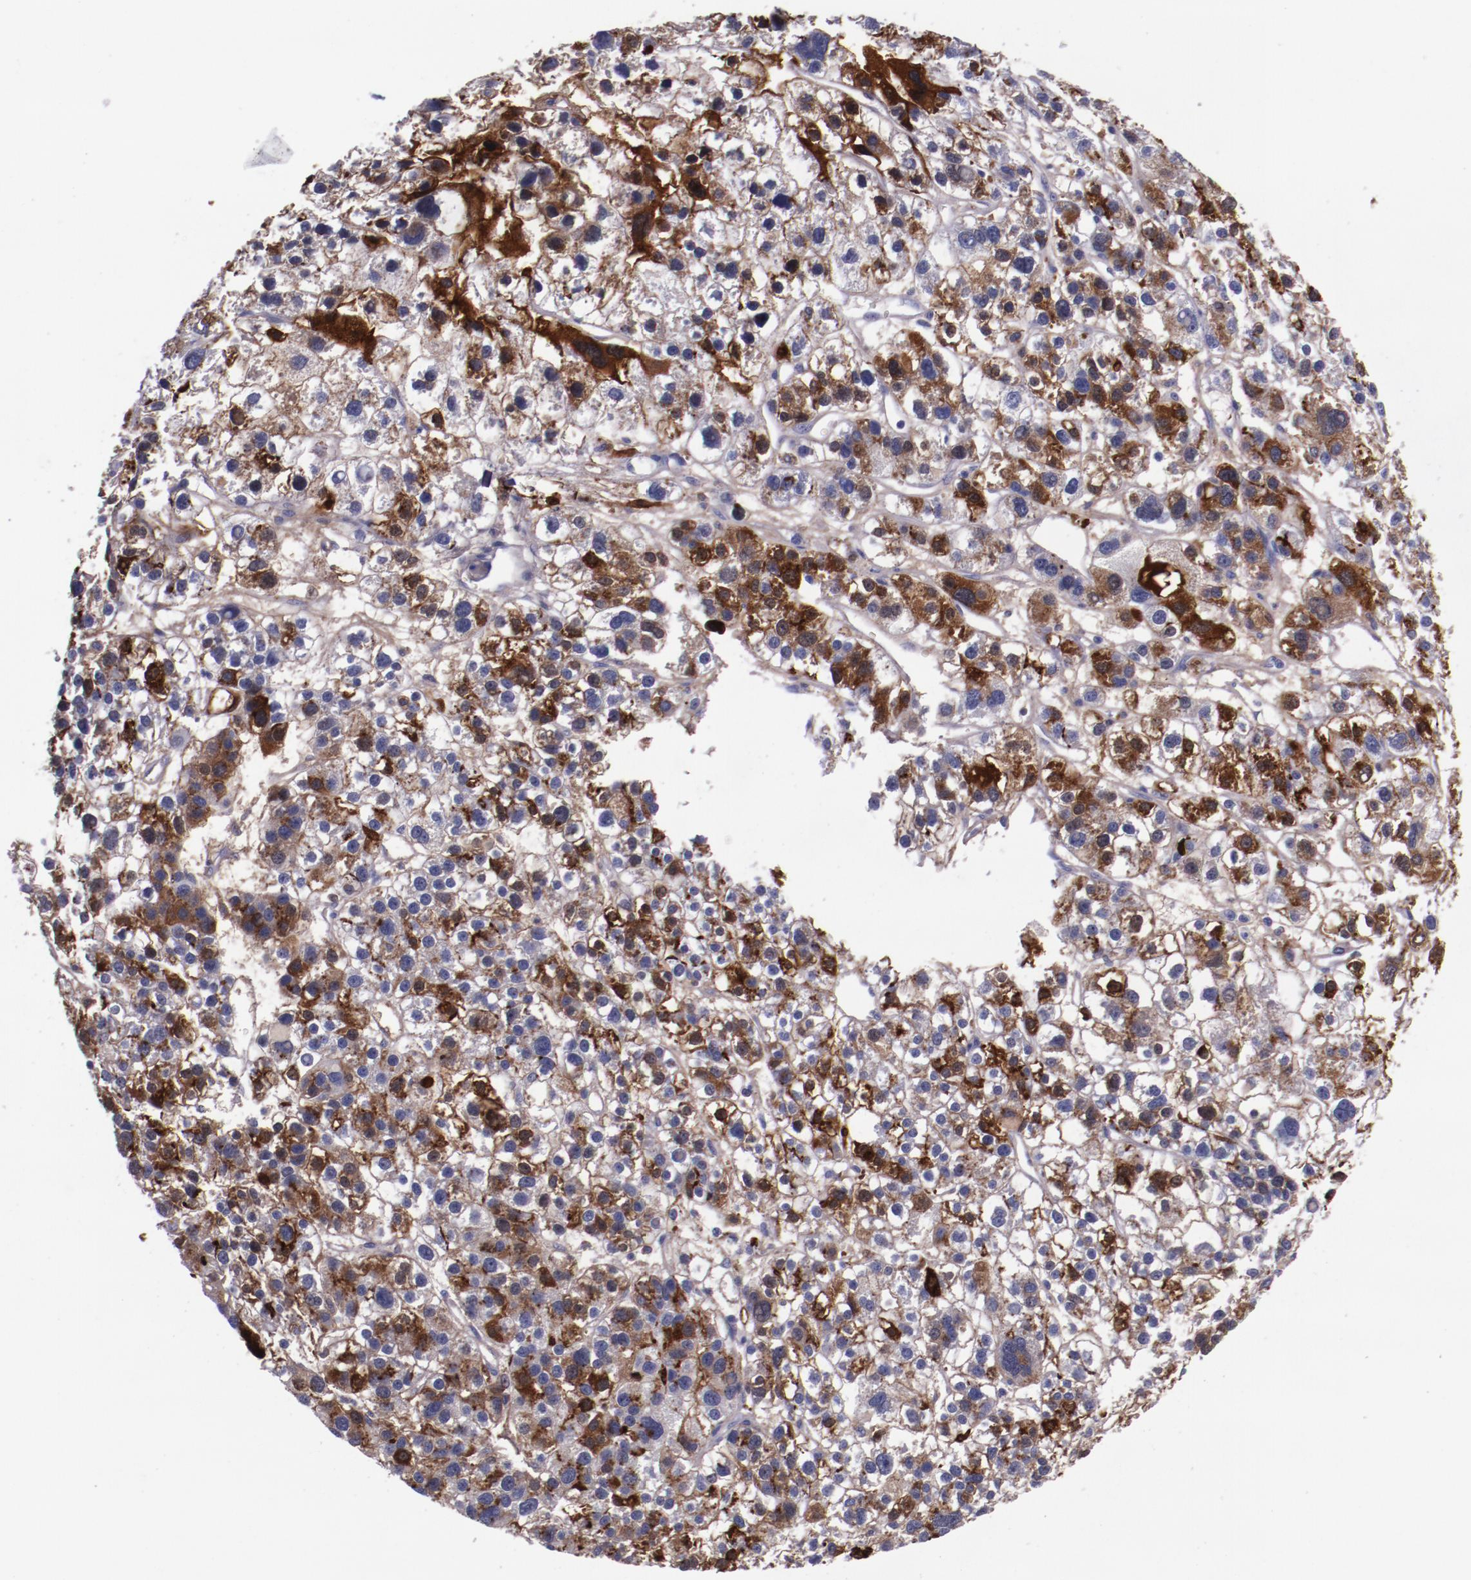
{"staining": {"intensity": "strong", "quantity": "25%-75%", "location": "cytoplasmic/membranous"}, "tissue": "liver cancer", "cell_type": "Tumor cells", "image_type": "cancer", "snomed": [{"axis": "morphology", "description": "Carcinoma, Hepatocellular, NOS"}, {"axis": "topography", "description": "Liver"}], "caption": "IHC image of neoplastic tissue: human liver cancer stained using immunohistochemistry (IHC) demonstrates high levels of strong protein expression localized specifically in the cytoplasmic/membranous of tumor cells, appearing as a cytoplasmic/membranous brown color.", "gene": "APOH", "patient": {"sex": "female", "age": 85}}